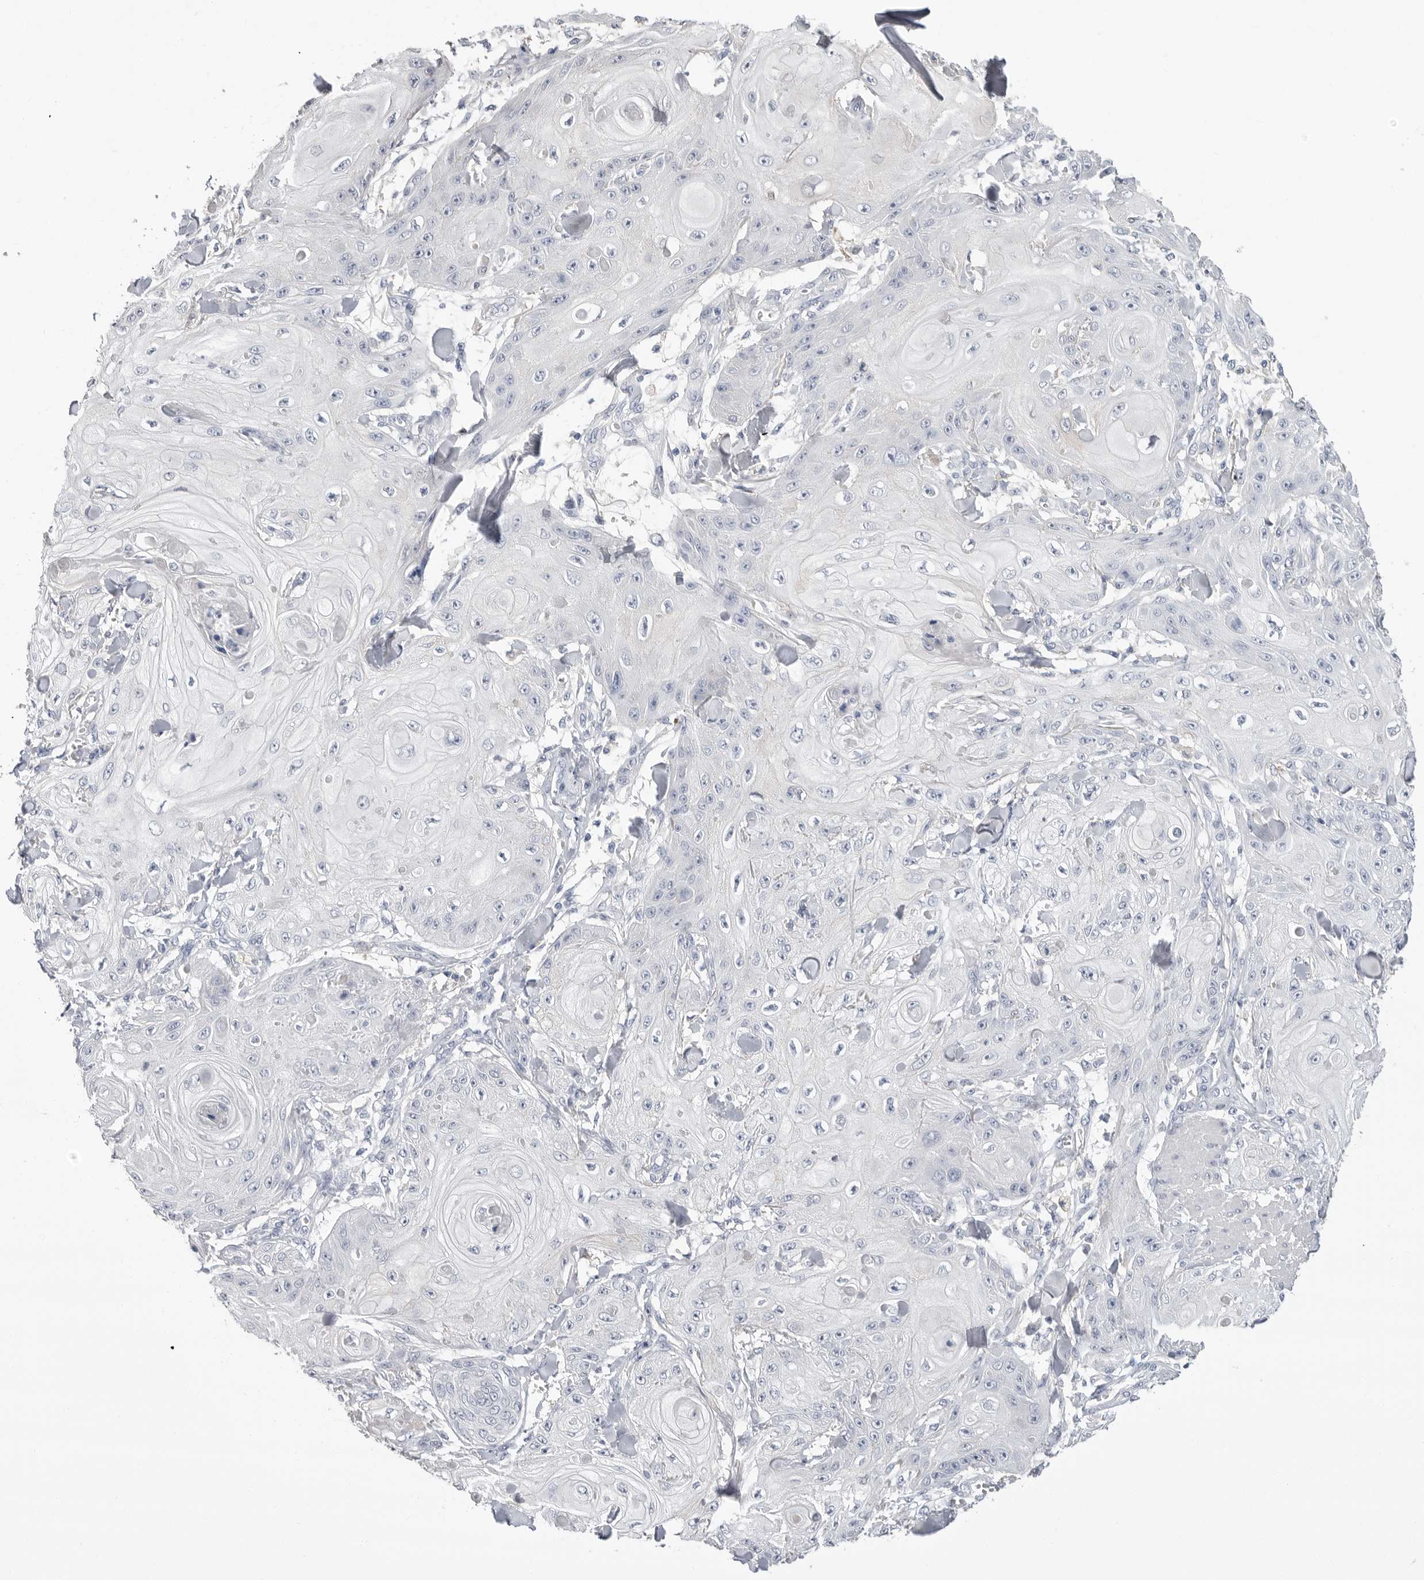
{"staining": {"intensity": "negative", "quantity": "none", "location": "none"}, "tissue": "skin cancer", "cell_type": "Tumor cells", "image_type": "cancer", "snomed": [{"axis": "morphology", "description": "Squamous cell carcinoma, NOS"}, {"axis": "topography", "description": "Skin"}], "caption": "IHC of human squamous cell carcinoma (skin) demonstrates no positivity in tumor cells.", "gene": "APOA2", "patient": {"sex": "male", "age": 74}}